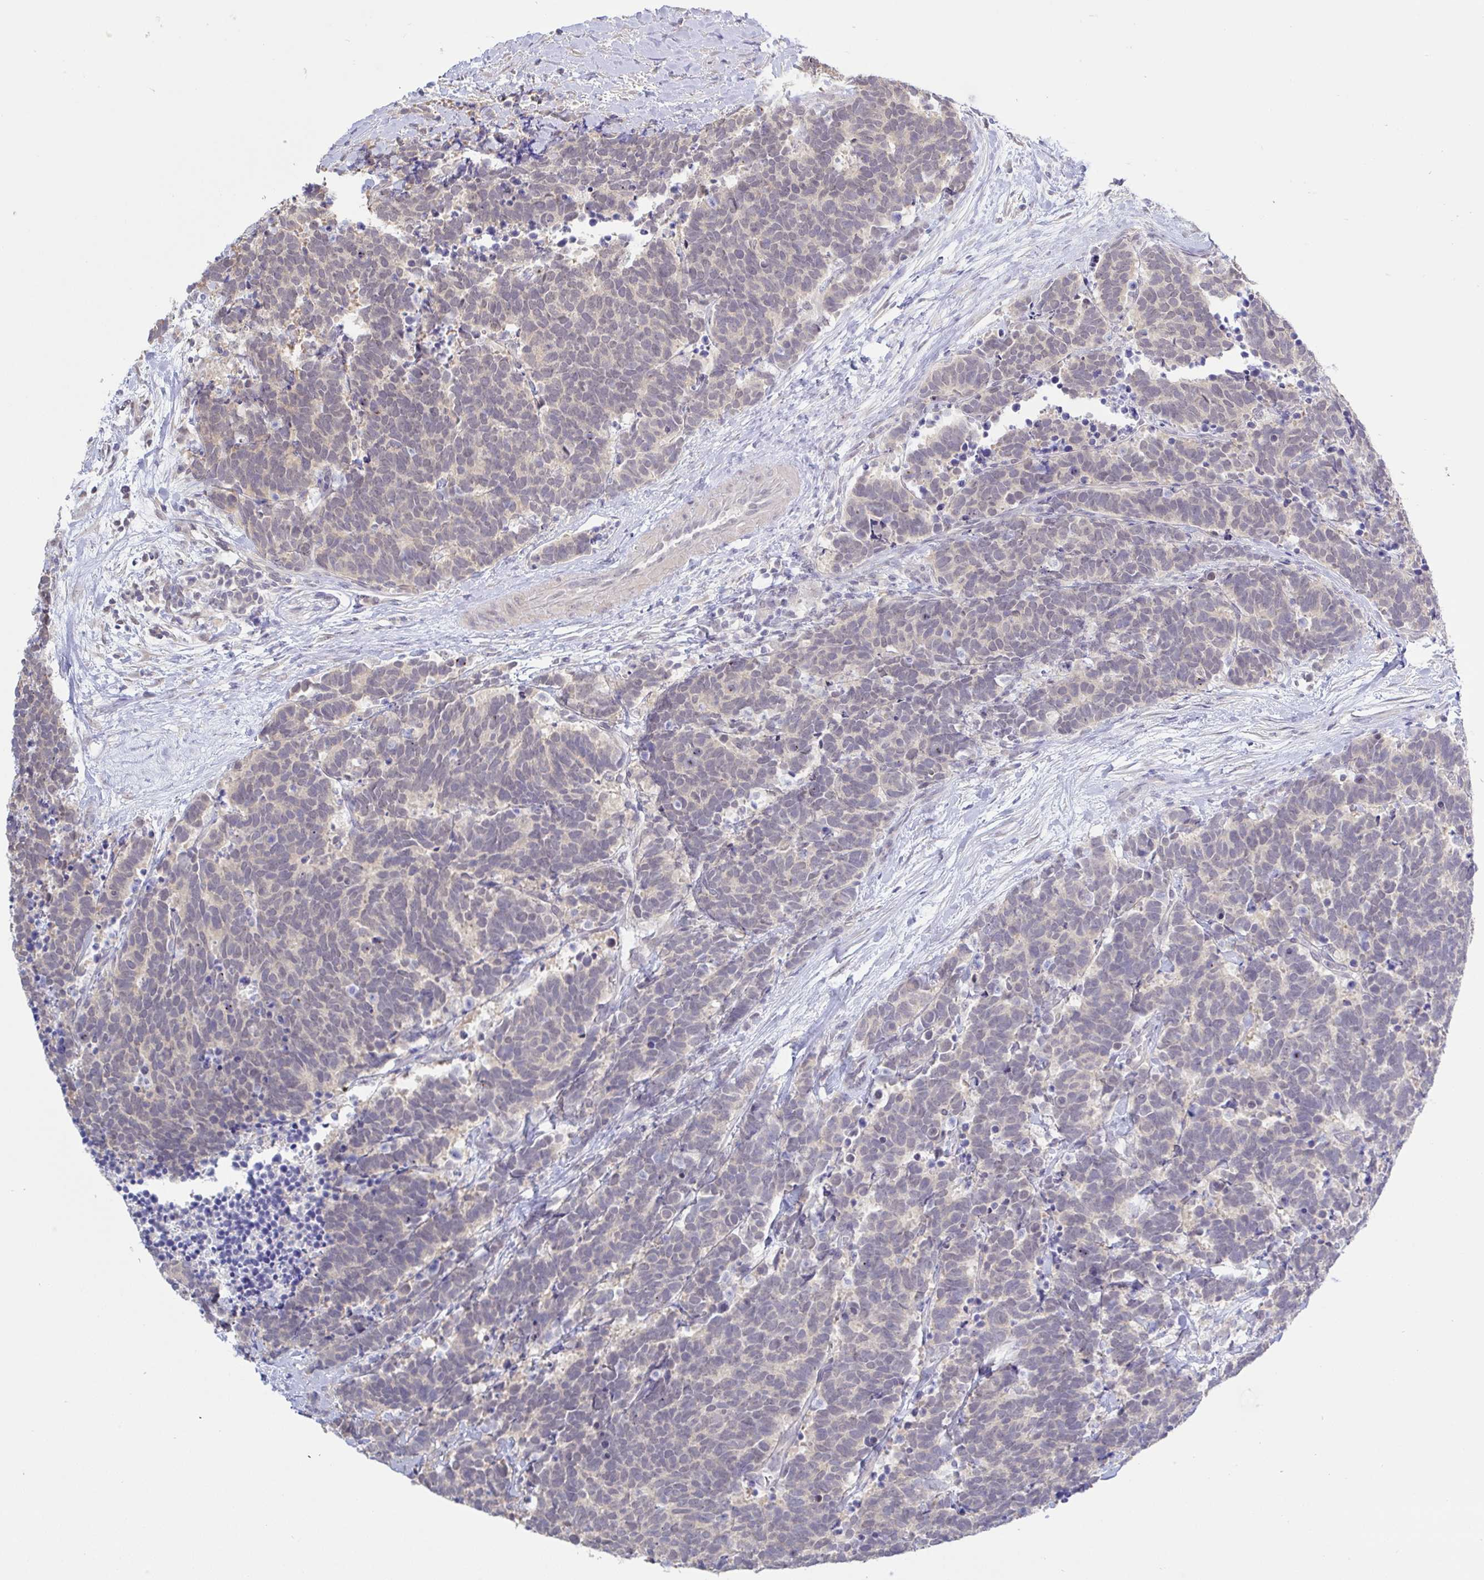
{"staining": {"intensity": "weak", "quantity": "<25%", "location": "cytoplasmic/membranous"}, "tissue": "carcinoid", "cell_type": "Tumor cells", "image_type": "cancer", "snomed": [{"axis": "morphology", "description": "Carcinoma, NOS"}, {"axis": "morphology", "description": "Carcinoid, malignant, NOS"}, {"axis": "topography", "description": "Prostate"}], "caption": "A photomicrograph of human carcinoid is negative for staining in tumor cells.", "gene": "HYPK", "patient": {"sex": "male", "age": 57}}